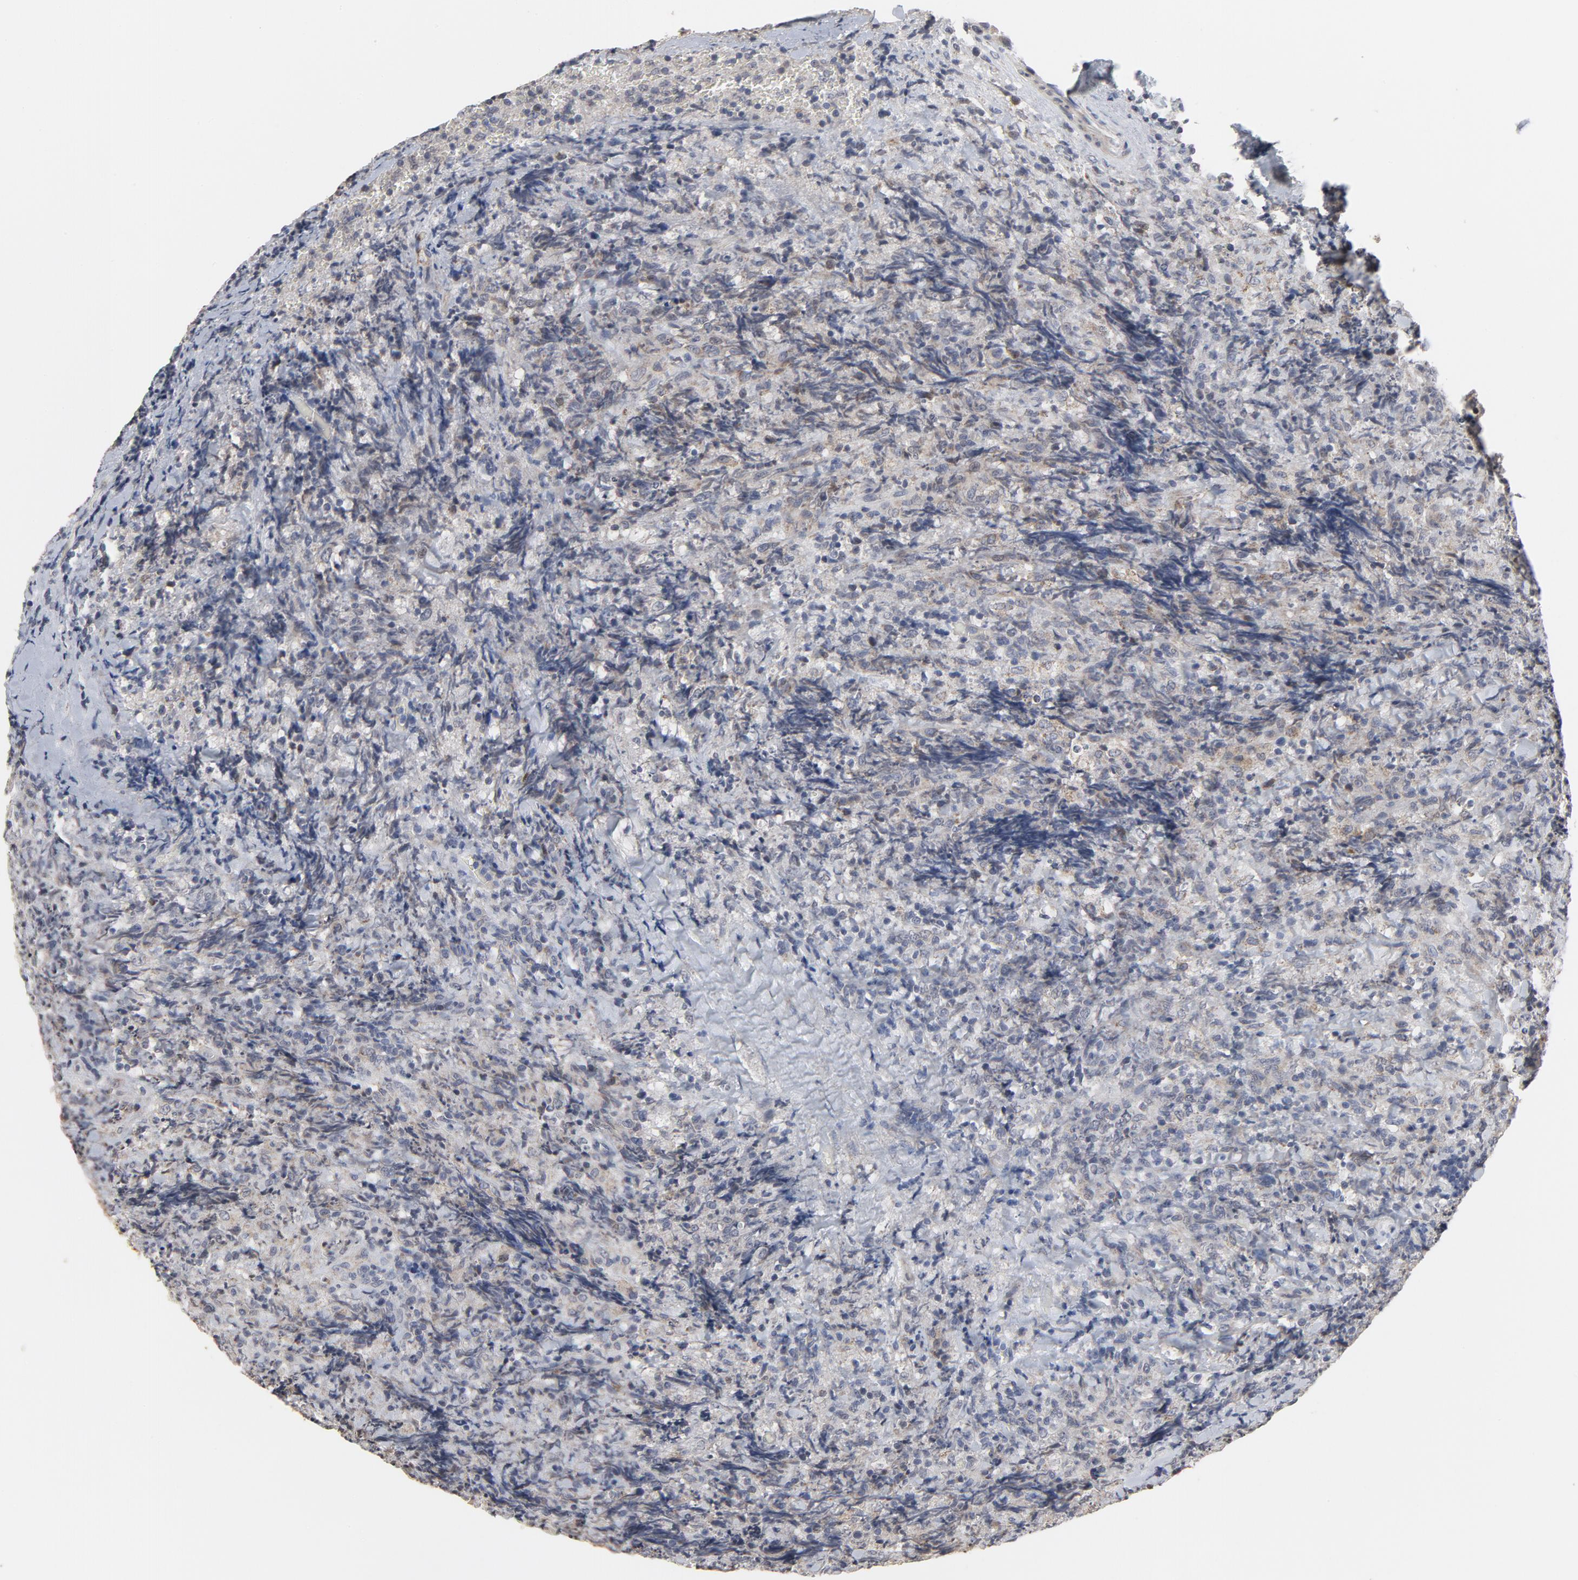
{"staining": {"intensity": "negative", "quantity": "none", "location": "none"}, "tissue": "lymphoma", "cell_type": "Tumor cells", "image_type": "cancer", "snomed": [{"axis": "morphology", "description": "Malignant lymphoma, non-Hodgkin's type, High grade"}, {"axis": "topography", "description": "Tonsil"}], "caption": "IHC of lymphoma demonstrates no staining in tumor cells.", "gene": "PPP1R1B", "patient": {"sex": "female", "age": 36}}